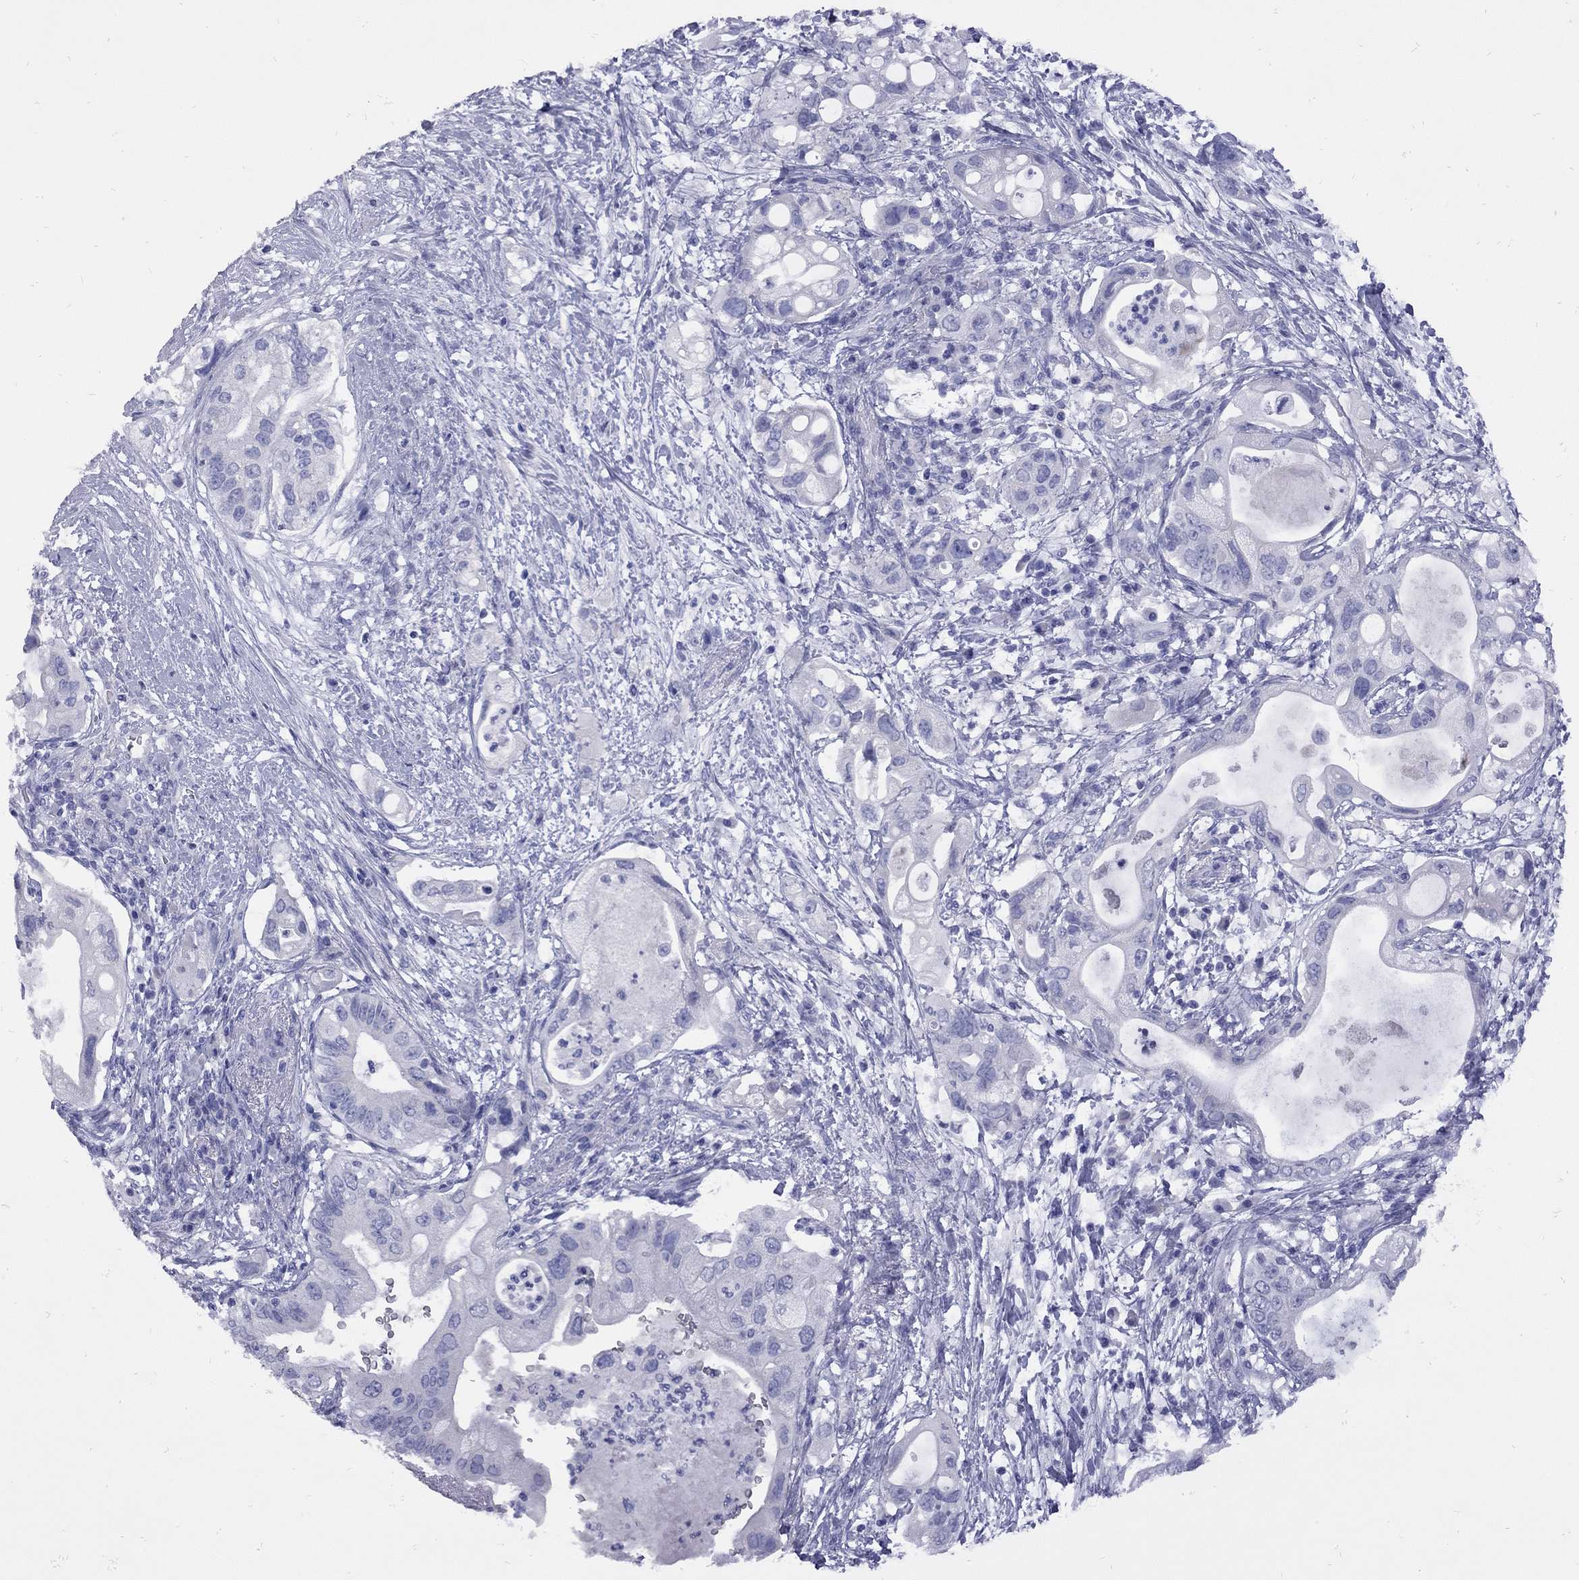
{"staining": {"intensity": "negative", "quantity": "none", "location": "none"}, "tissue": "pancreatic cancer", "cell_type": "Tumor cells", "image_type": "cancer", "snomed": [{"axis": "morphology", "description": "Adenocarcinoma, NOS"}, {"axis": "topography", "description": "Pancreas"}], "caption": "There is no significant staining in tumor cells of pancreatic cancer (adenocarcinoma). (Brightfield microscopy of DAB immunohistochemistry (IHC) at high magnification).", "gene": "EPPIN", "patient": {"sex": "female", "age": 72}}